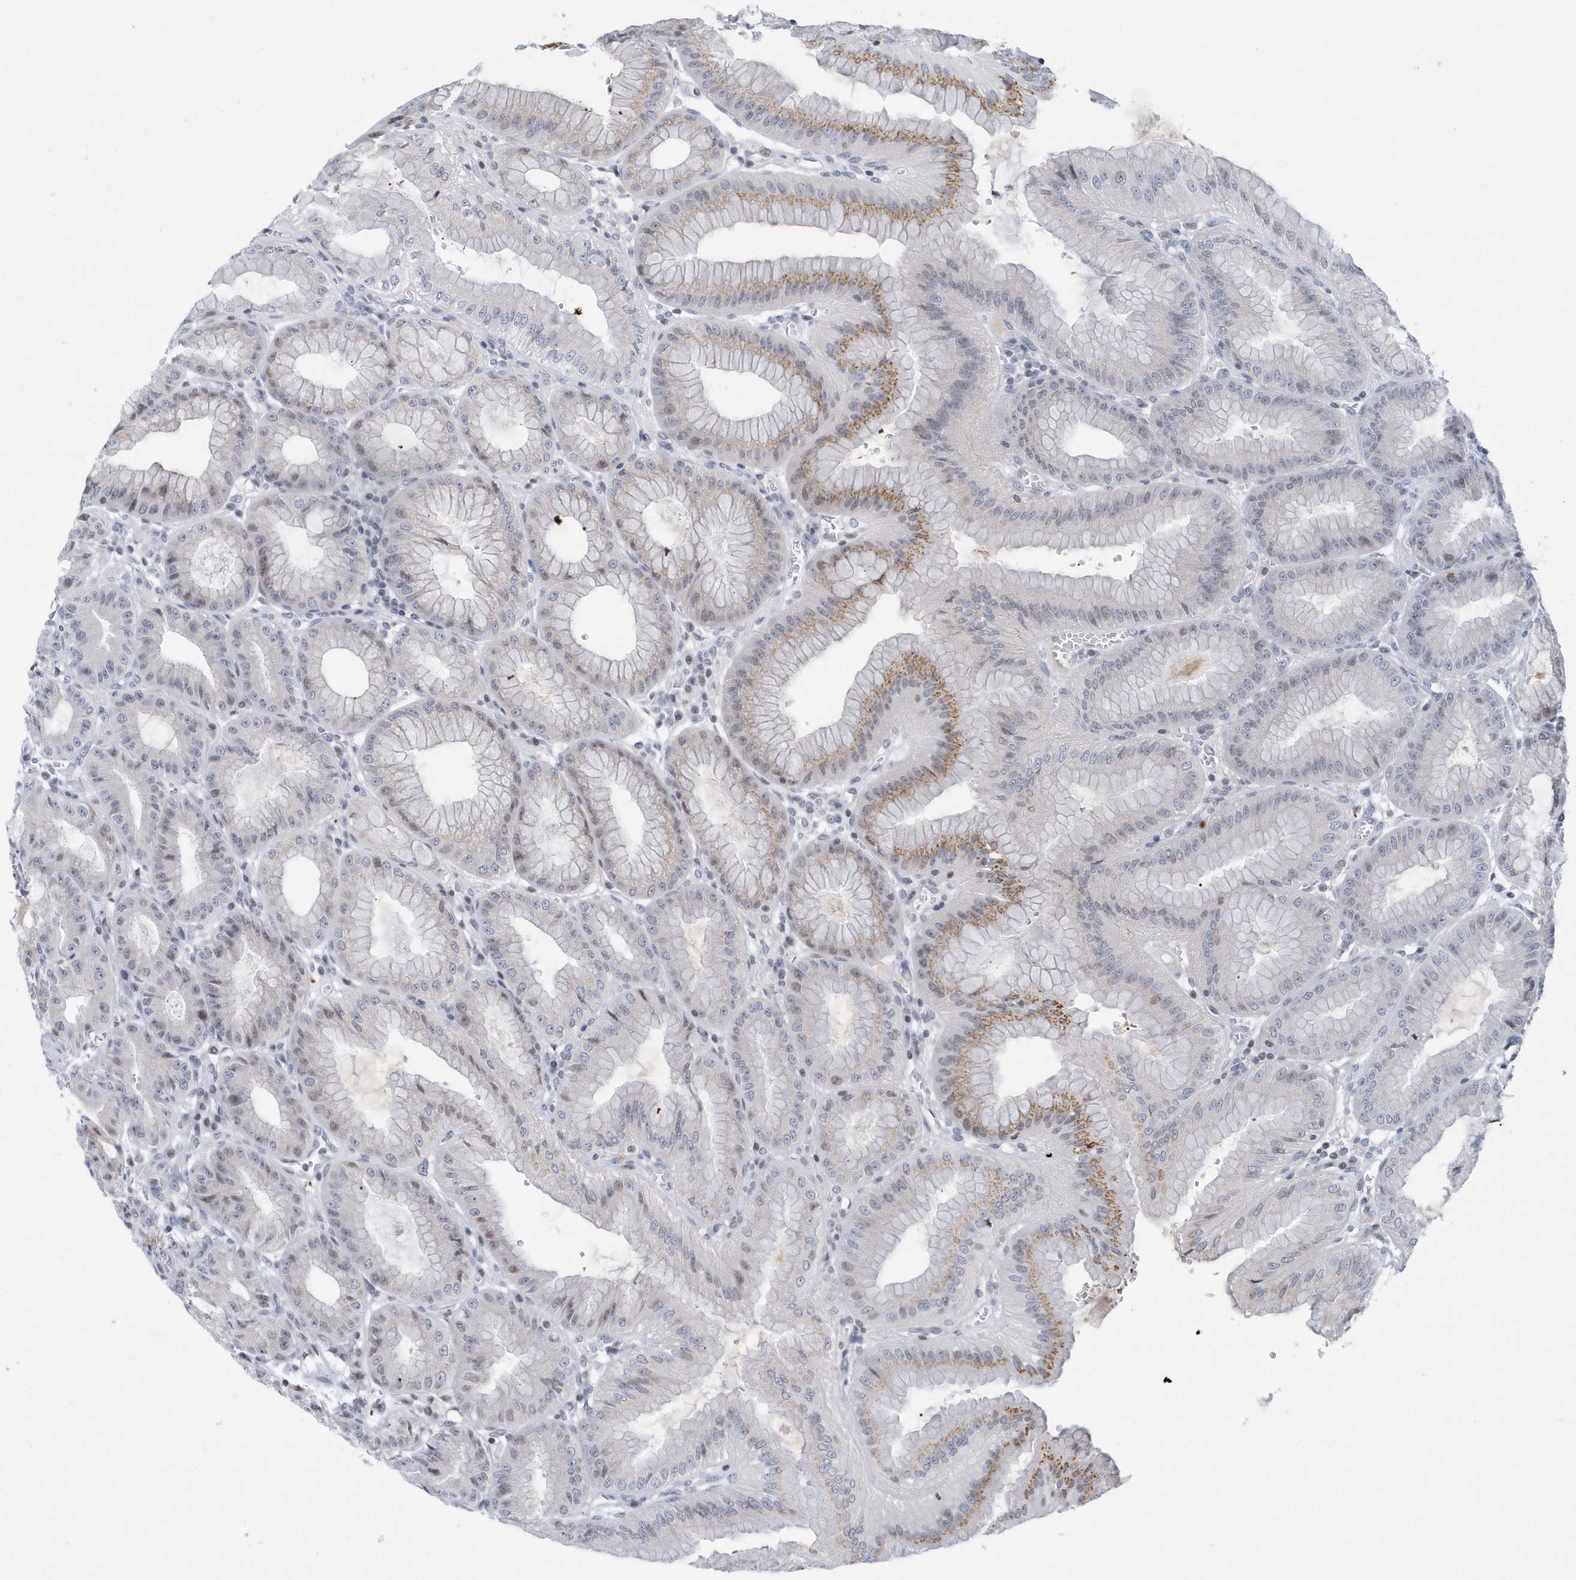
{"staining": {"intensity": "moderate", "quantity": "<25%", "location": "cytoplasmic/membranous"}, "tissue": "stomach", "cell_type": "Glandular cells", "image_type": "normal", "snomed": [{"axis": "morphology", "description": "Normal tissue, NOS"}, {"axis": "topography", "description": "Stomach, lower"}], "caption": "Human stomach stained for a protein (brown) reveals moderate cytoplasmic/membranous positive staining in about <25% of glandular cells.", "gene": "VWA5B2", "patient": {"sex": "male", "age": 71}}